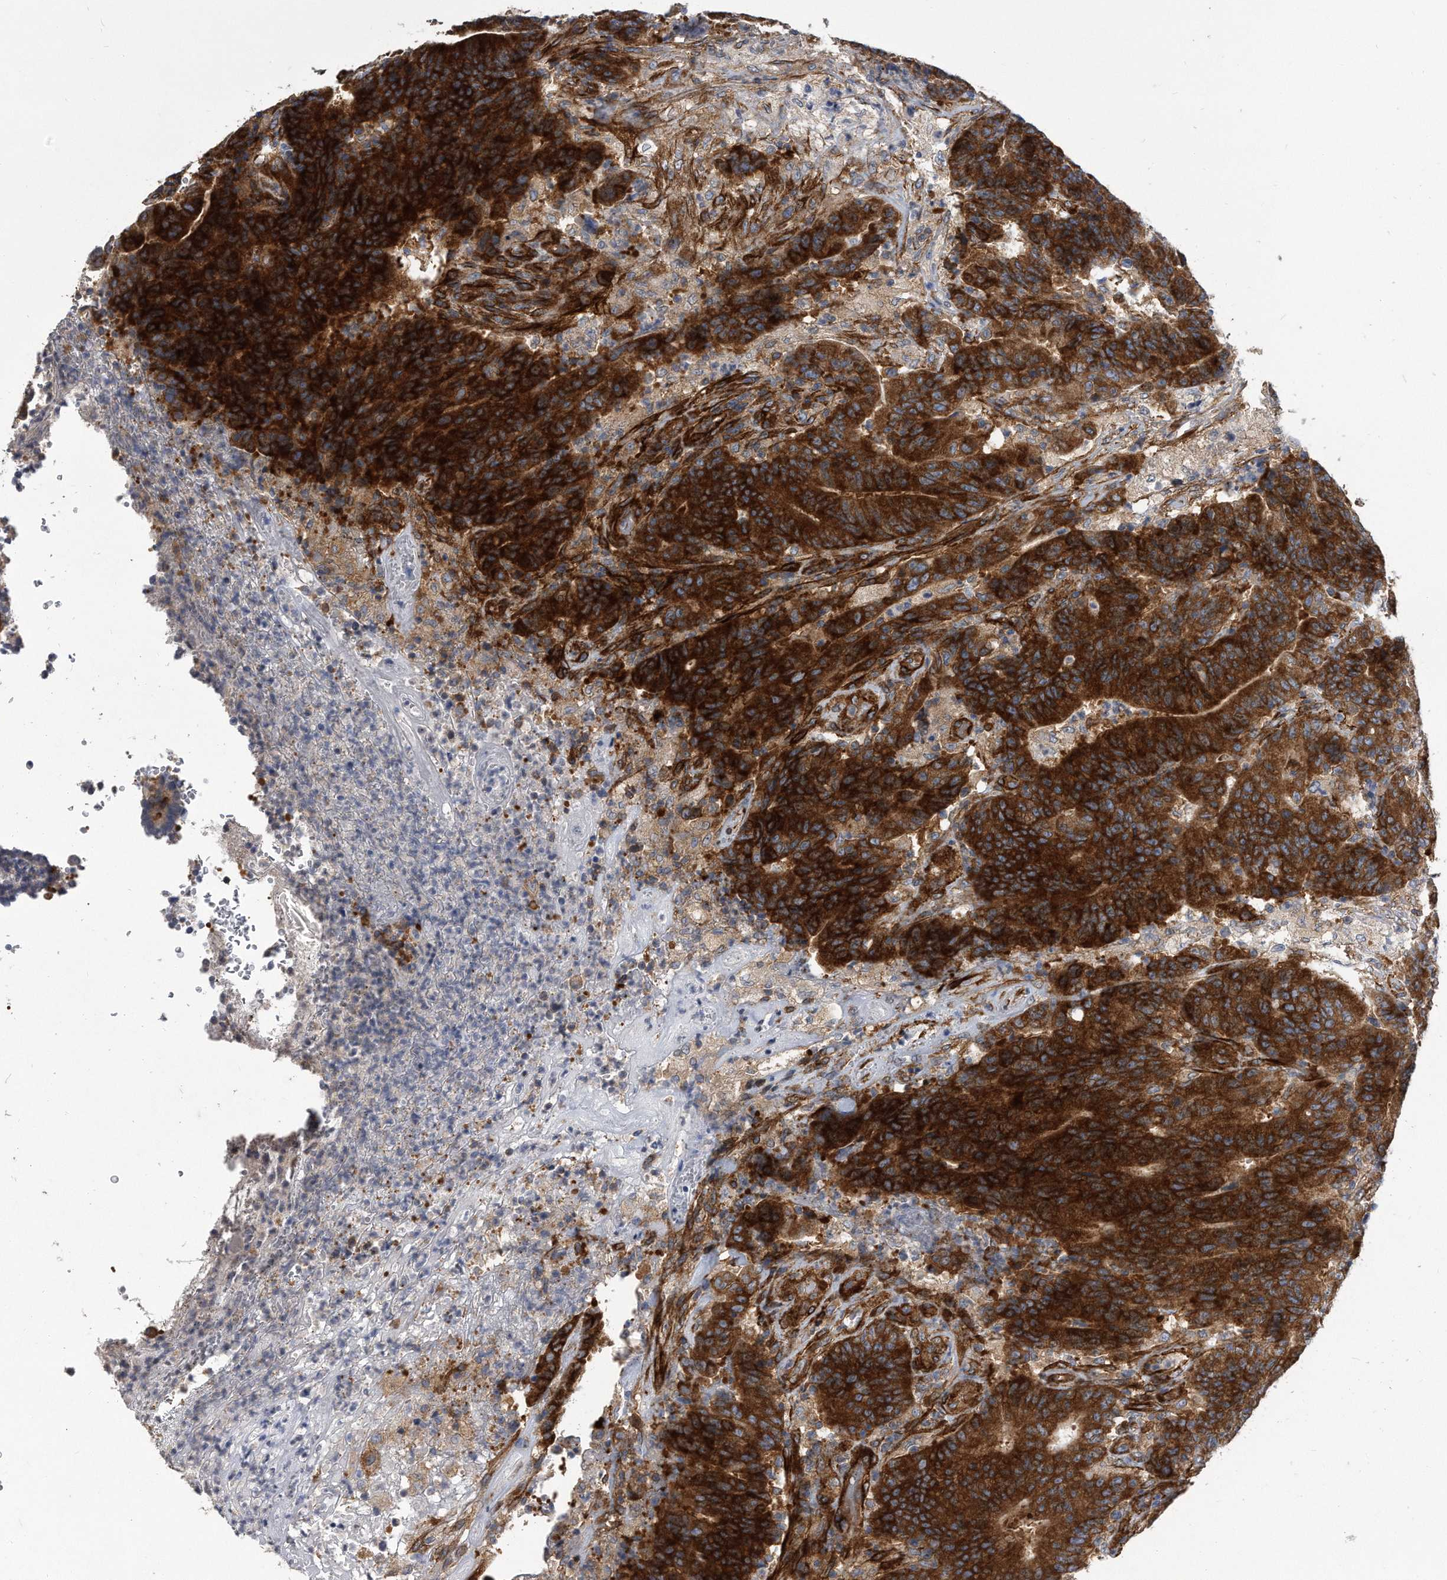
{"staining": {"intensity": "strong", "quantity": ">75%", "location": "cytoplasmic/membranous"}, "tissue": "colorectal cancer", "cell_type": "Tumor cells", "image_type": "cancer", "snomed": [{"axis": "morphology", "description": "Normal tissue, NOS"}, {"axis": "morphology", "description": "Adenocarcinoma, NOS"}, {"axis": "topography", "description": "Colon"}], "caption": "Colorectal cancer stained for a protein (brown) shows strong cytoplasmic/membranous positive staining in approximately >75% of tumor cells.", "gene": "EIF2B4", "patient": {"sex": "female", "age": 75}}